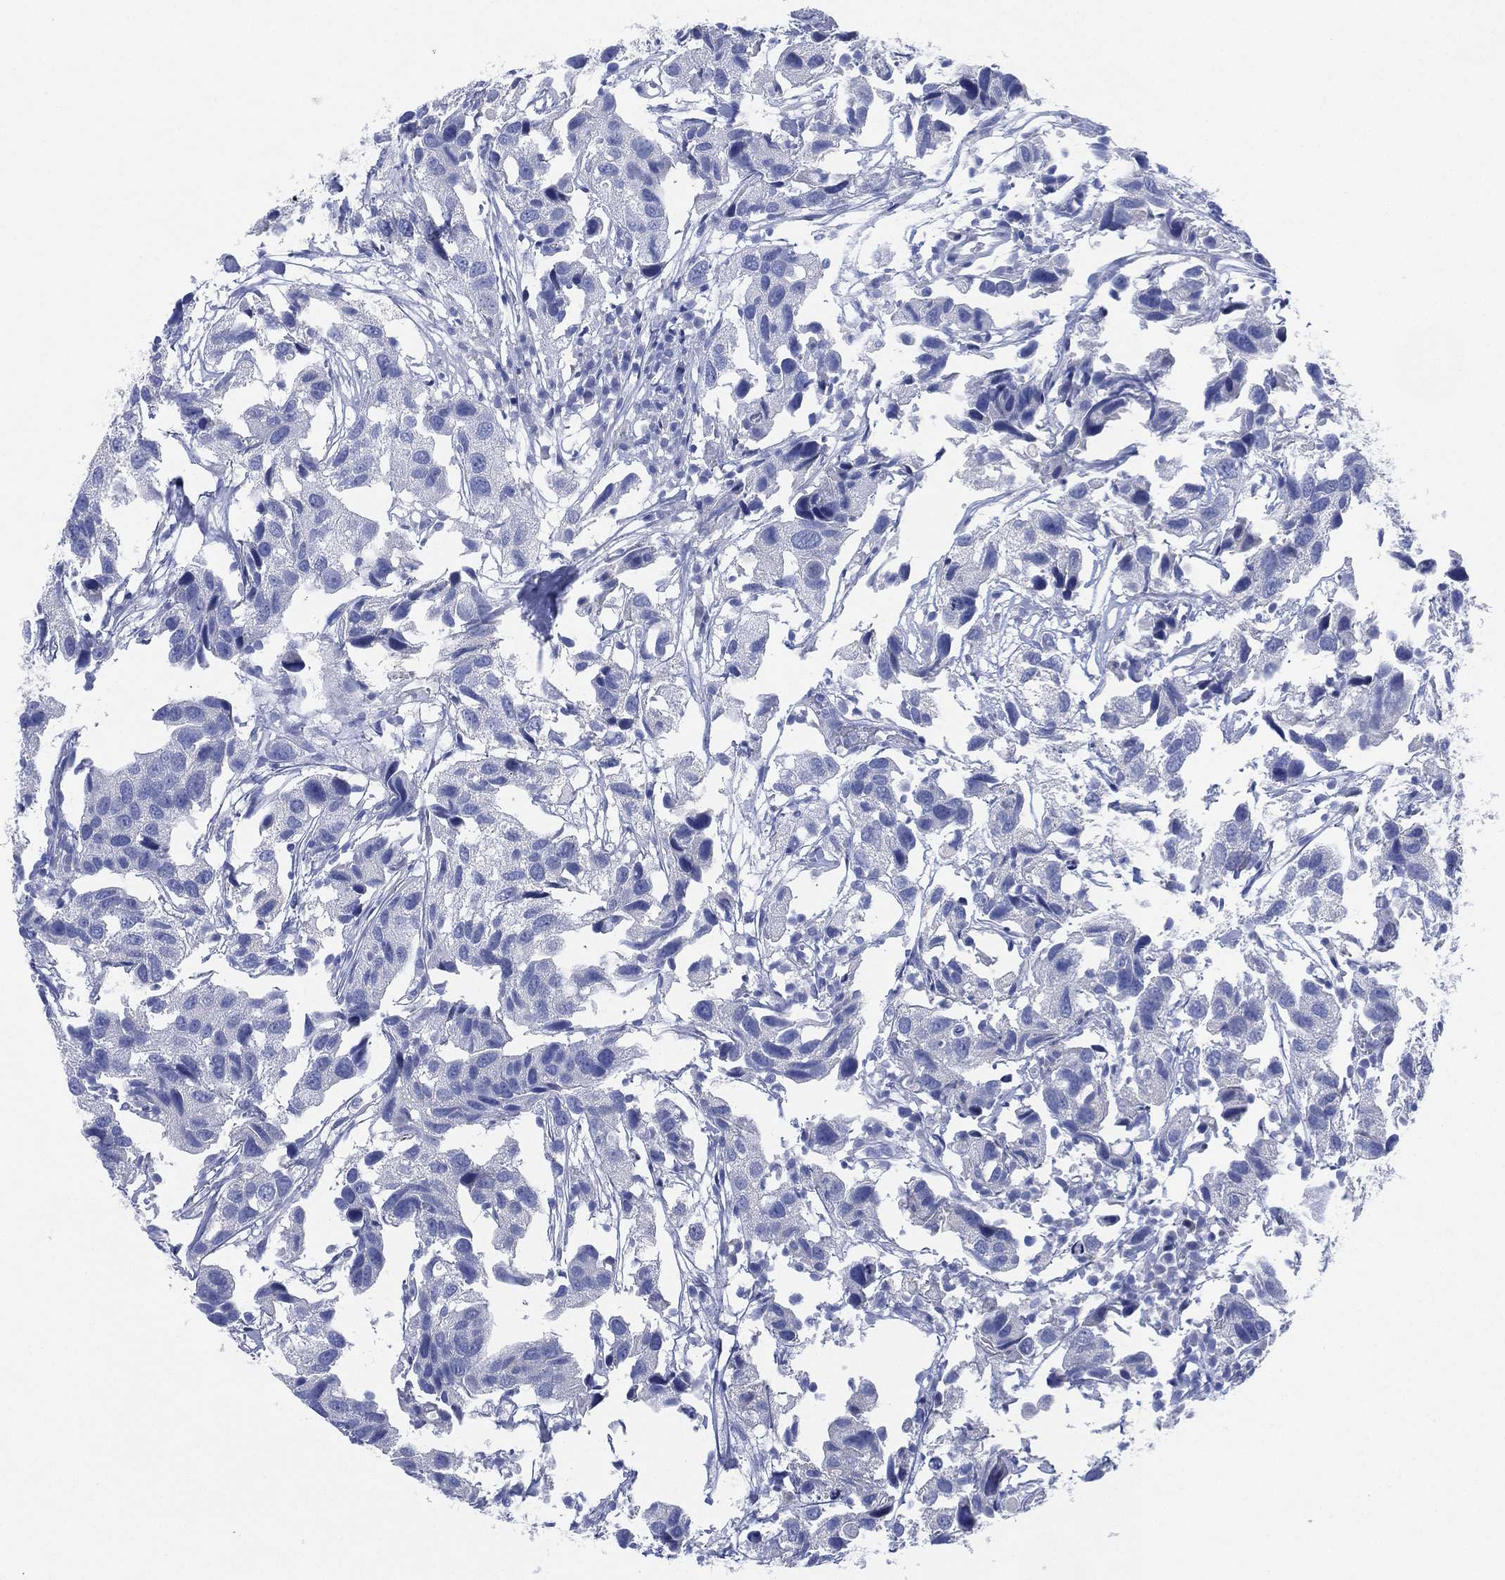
{"staining": {"intensity": "negative", "quantity": "none", "location": "none"}, "tissue": "urothelial cancer", "cell_type": "Tumor cells", "image_type": "cancer", "snomed": [{"axis": "morphology", "description": "Urothelial carcinoma, High grade"}, {"axis": "topography", "description": "Urinary bladder"}], "caption": "Immunohistochemistry image of neoplastic tissue: human urothelial cancer stained with DAB shows no significant protein positivity in tumor cells. The staining is performed using DAB brown chromogen with nuclei counter-stained in using hematoxylin.", "gene": "SLC9C2", "patient": {"sex": "male", "age": 79}}